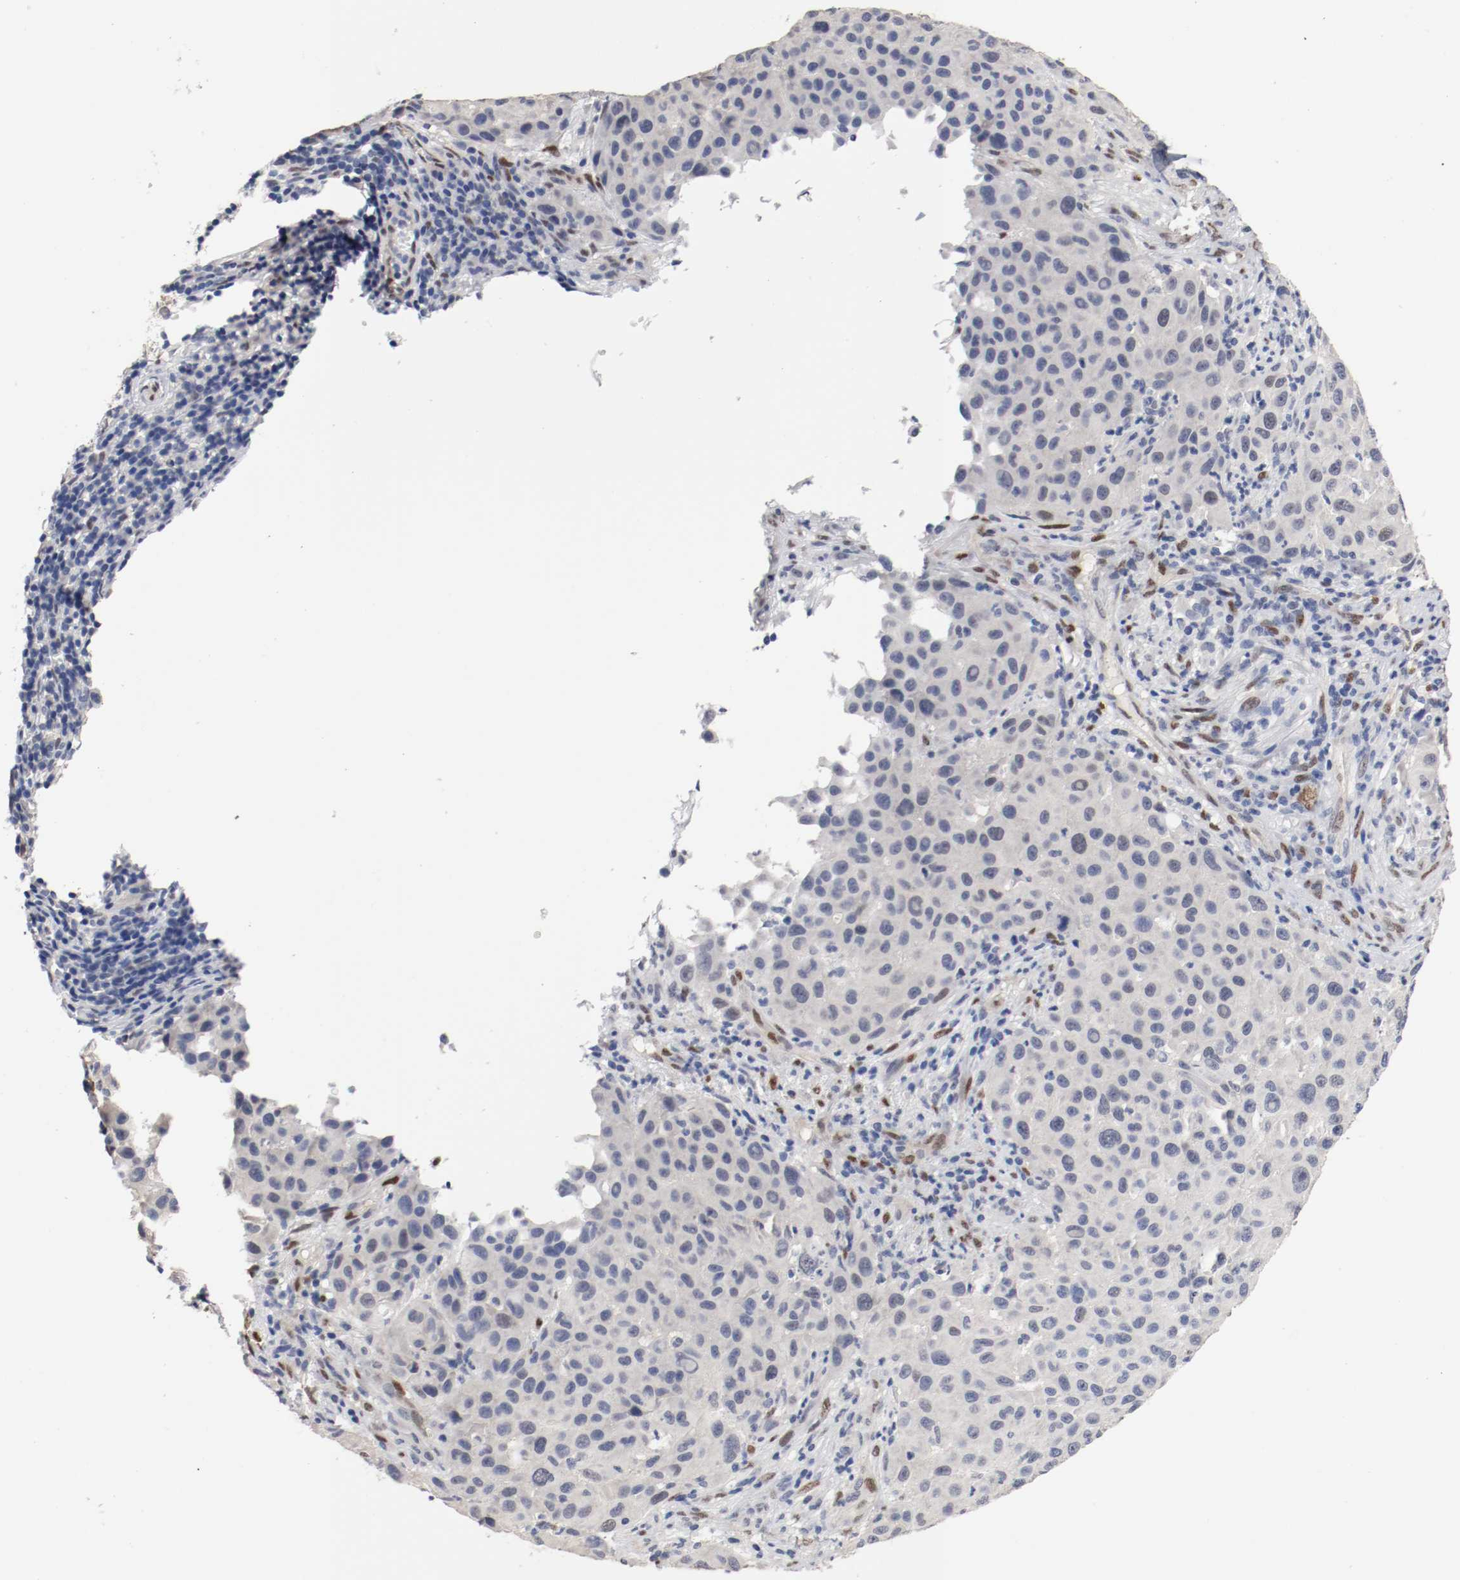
{"staining": {"intensity": "negative", "quantity": "none", "location": "none"}, "tissue": "melanoma", "cell_type": "Tumor cells", "image_type": "cancer", "snomed": [{"axis": "morphology", "description": "Malignant melanoma, Metastatic site"}, {"axis": "topography", "description": "Lymph node"}], "caption": "Tumor cells show no significant staining in malignant melanoma (metastatic site).", "gene": "FOSL2", "patient": {"sex": "male", "age": 61}}